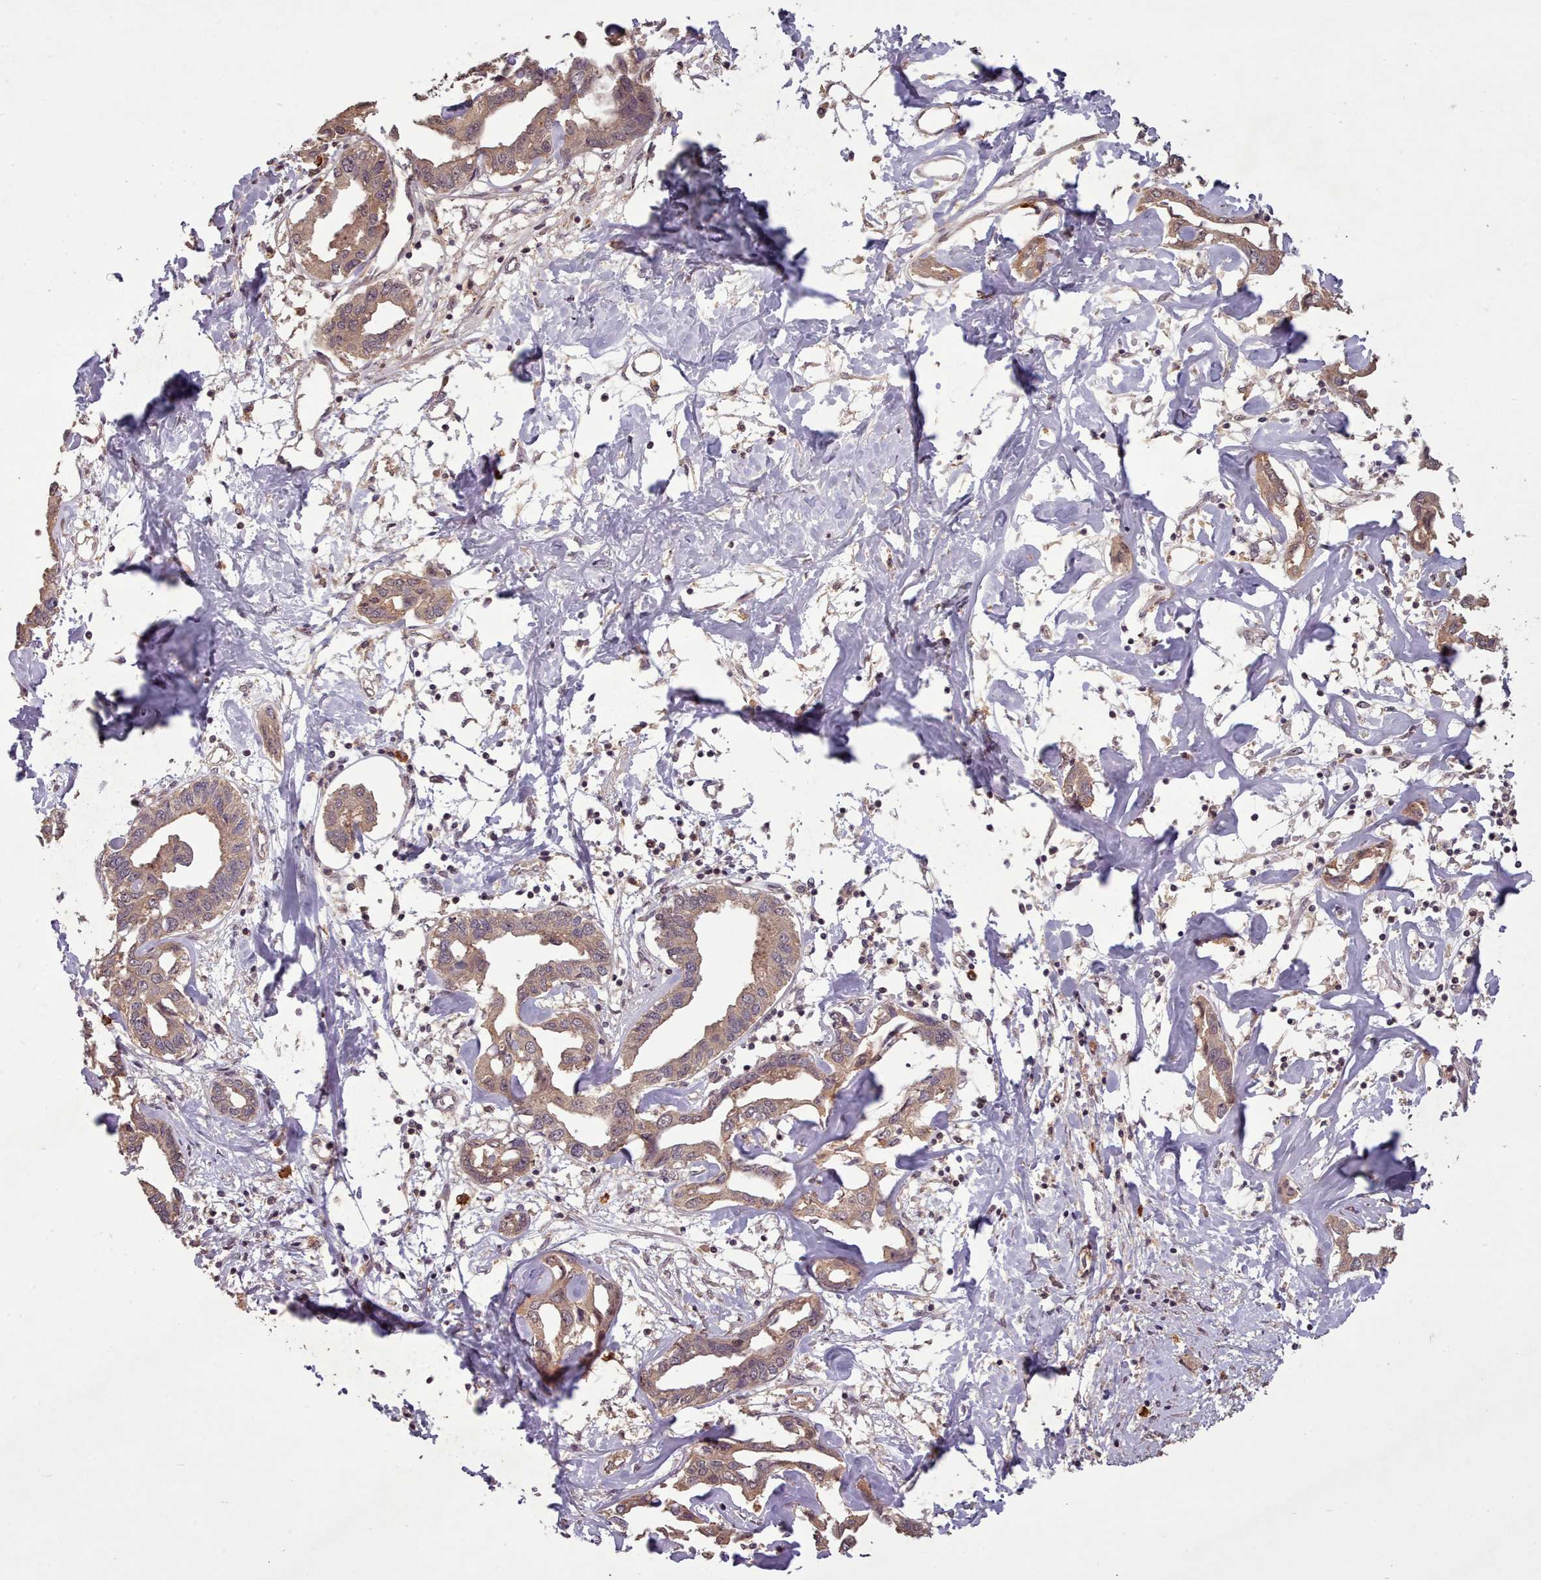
{"staining": {"intensity": "moderate", "quantity": "25%-75%", "location": "cytoplasmic/membranous,nuclear"}, "tissue": "liver cancer", "cell_type": "Tumor cells", "image_type": "cancer", "snomed": [{"axis": "morphology", "description": "Cholangiocarcinoma"}, {"axis": "topography", "description": "Liver"}], "caption": "Immunohistochemistry photomicrograph of neoplastic tissue: cholangiocarcinoma (liver) stained using IHC reveals medium levels of moderate protein expression localized specifically in the cytoplasmic/membranous and nuclear of tumor cells, appearing as a cytoplasmic/membranous and nuclear brown color.", "gene": "CDC6", "patient": {"sex": "male", "age": 59}}